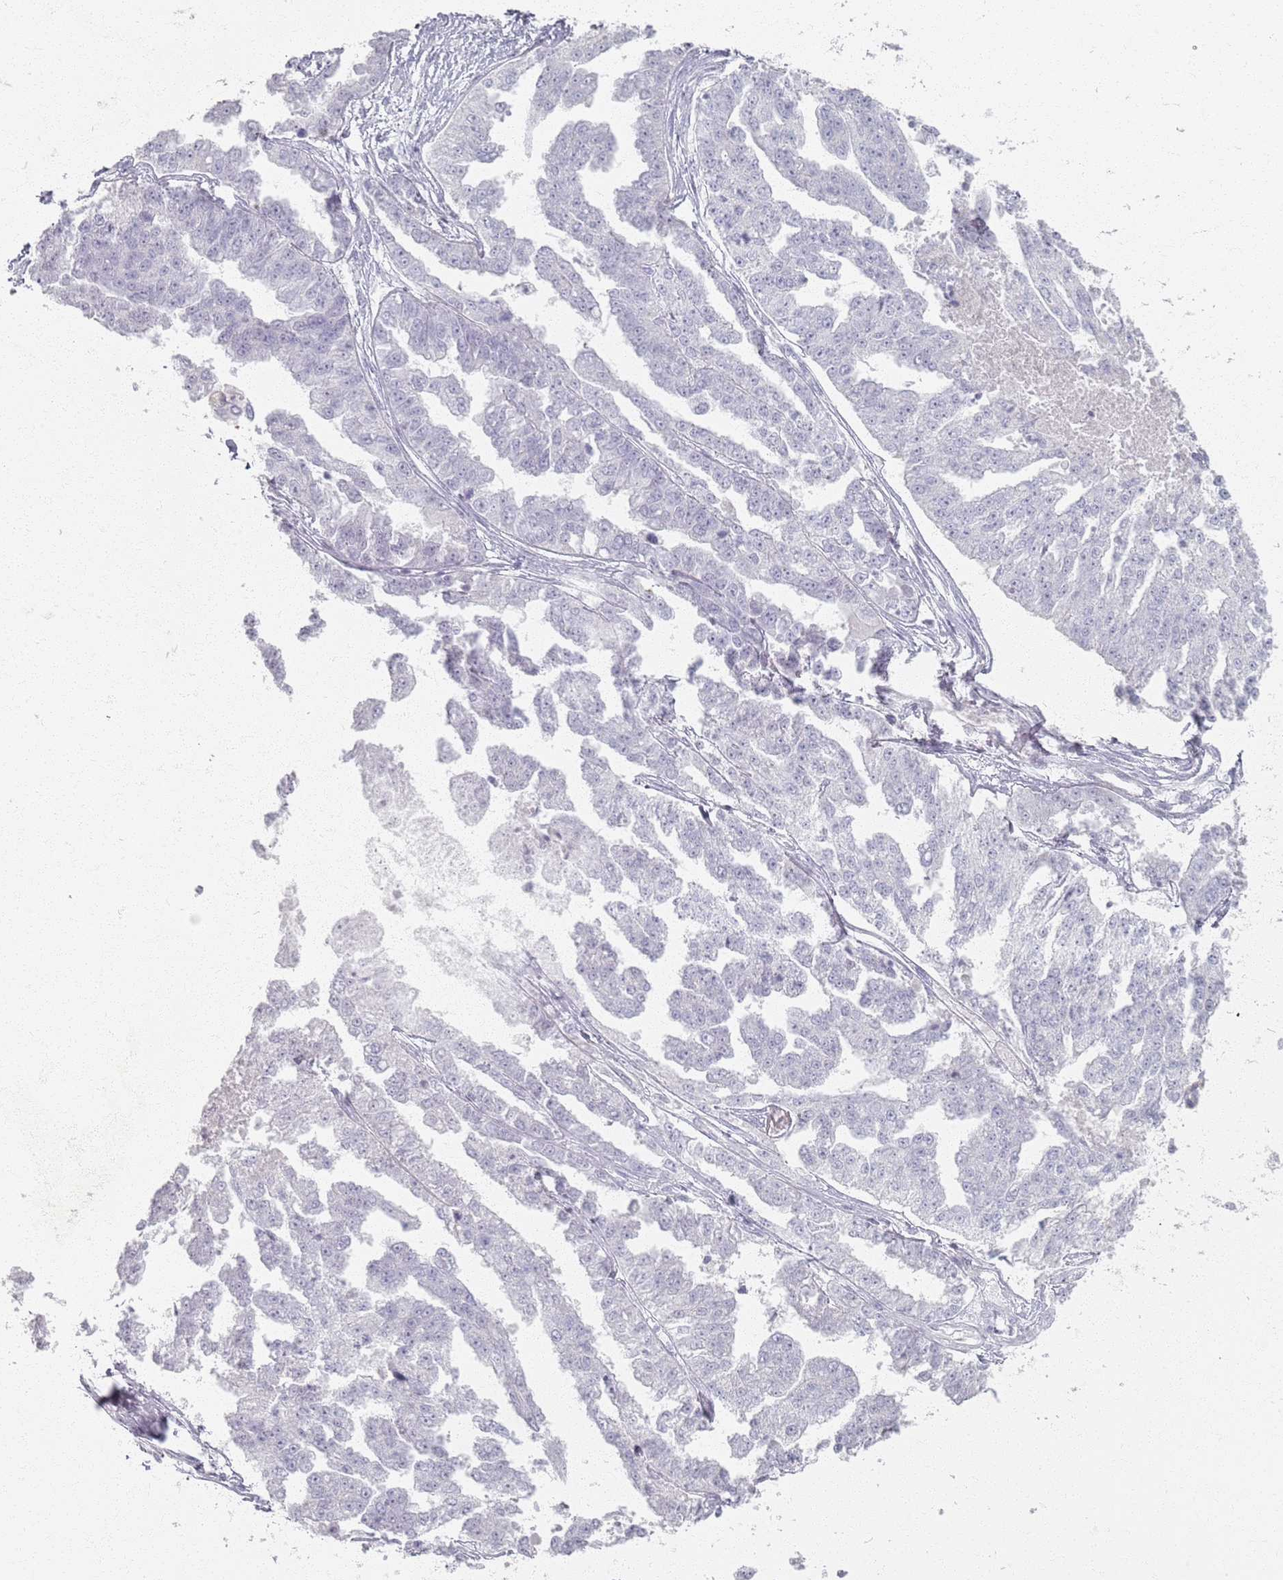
{"staining": {"intensity": "negative", "quantity": "none", "location": "none"}, "tissue": "ovarian cancer", "cell_type": "Tumor cells", "image_type": "cancer", "snomed": [{"axis": "morphology", "description": "Cystadenocarcinoma, serous, NOS"}, {"axis": "topography", "description": "Ovary"}], "caption": "This is a histopathology image of immunohistochemistry staining of ovarian cancer (serous cystadenocarcinoma), which shows no positivity in tumor cells.", "gene": "PKD2L2", "patient": {"sex": "female", "age": 58}}